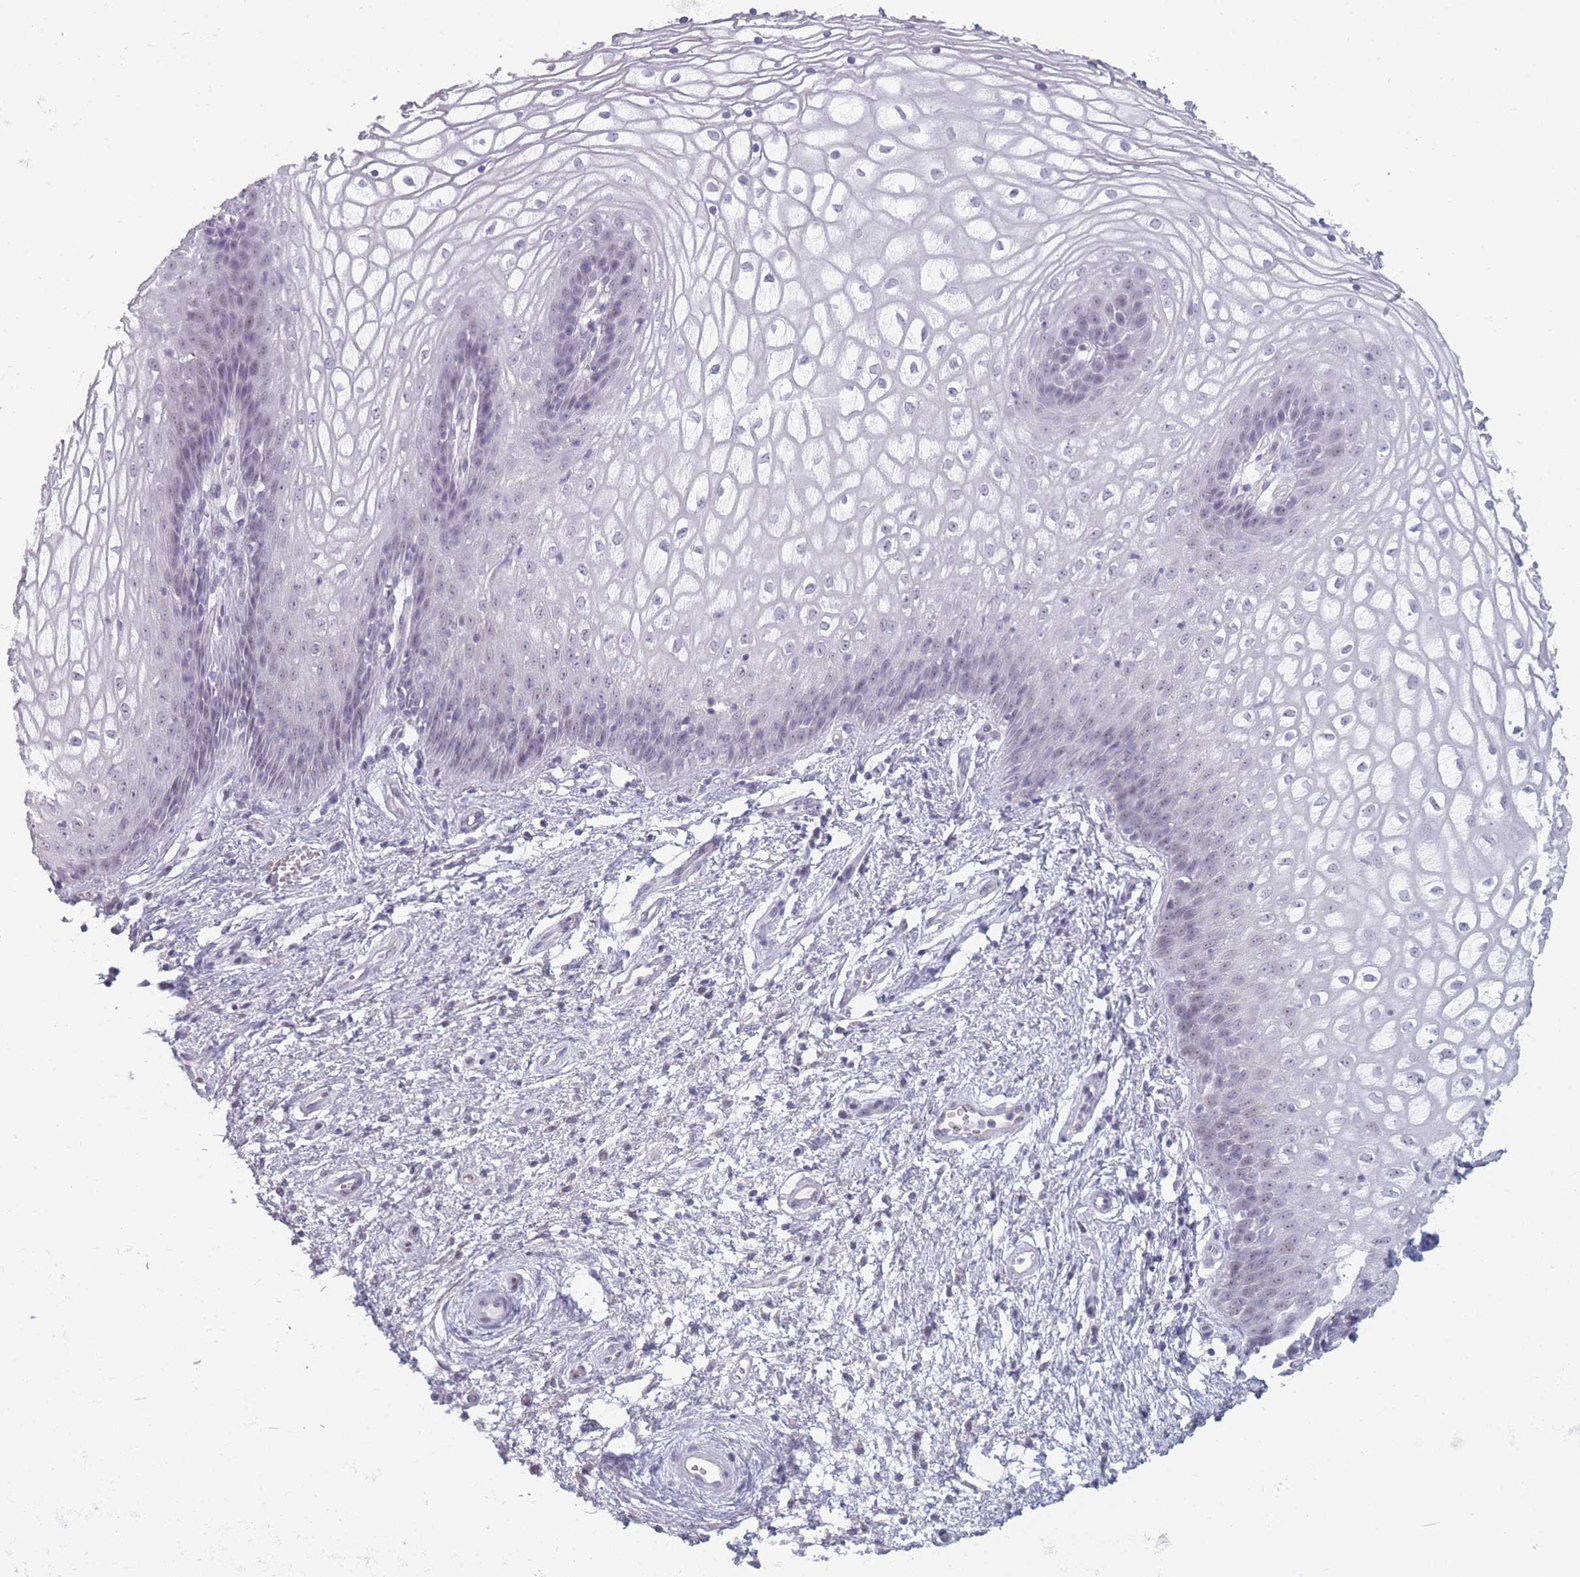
{"staining": {"intensity": "negative", "quantity": "none", "location": "none"}, "tissue": "vagina", "cell_type": "Squamous epithelial cells", "image_type": "normal", "snomed": [{"axis": "morphology", "description": "Normal tissue, NOS"}, {"axis": "topography", "description": "Vagina"}], "caption": "This is a photomicrograph of IHC staining of normal vagina, which shows no positivity in squamous epithelial cells. The staining is performed using DAB brown chromogen with nuclei counter-stained in using hematoxylin.", "gene": "ROS1", "patient": {"sex": "female", "age": 34}}